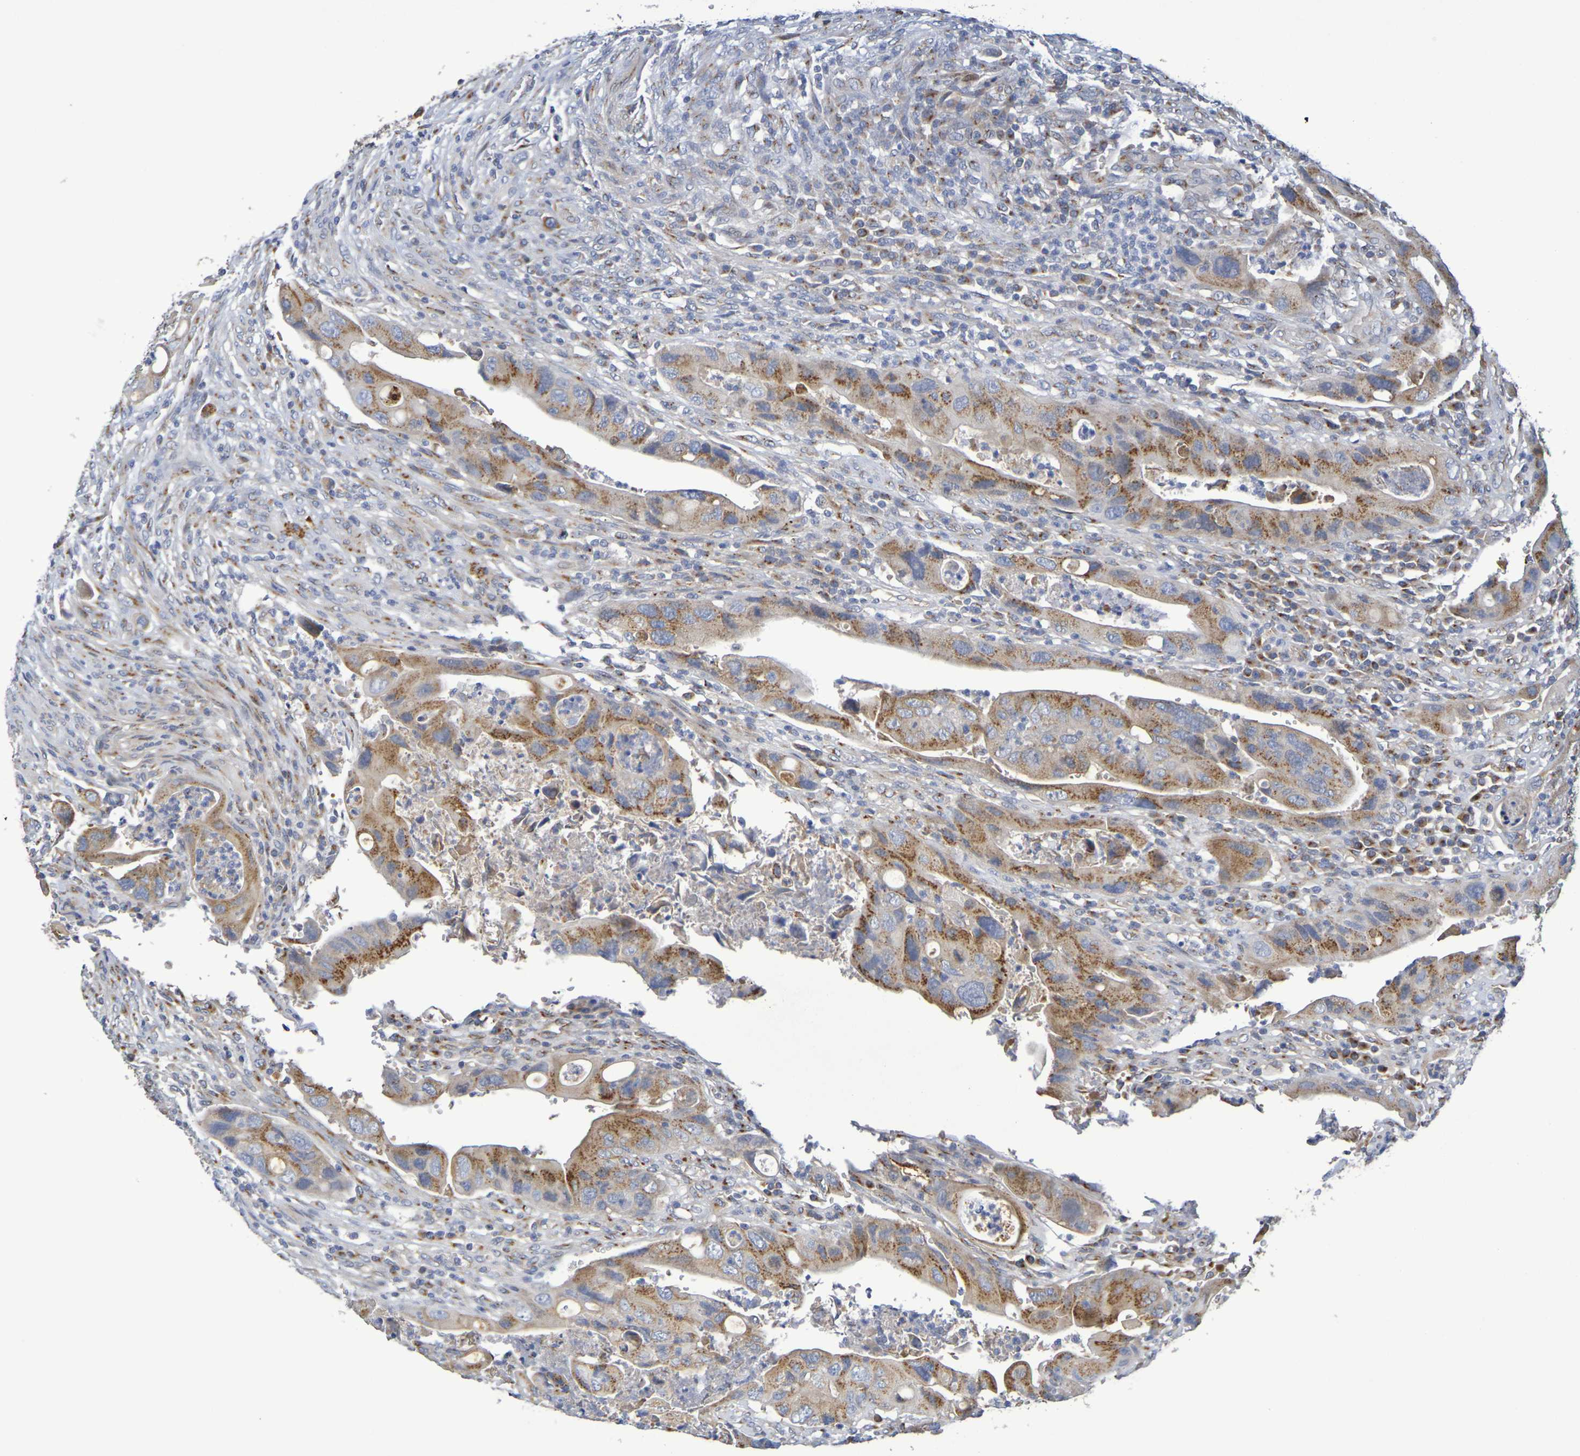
{"staining": {"intensity": "moderate", "quantity": ">75%", "location": "cytoplasmic/membranous"}, "tissue": "colorectal cancer", "cell_type": "Tumor cells", "image_type": "cancer", "snomed": [{"axis": "morphology", "description": "Adenocarcinoma, NOS"}, {"axis": "topography", "description": "Rectum"}], "caption": "This is an image of immunohistochemistry staining of colorectal cancer, which shows moderate positivity in the cytoplasmic/membranous of tumor cells.", "gene": "DCP2", "patient": {"sex": "female", "age": 57}}